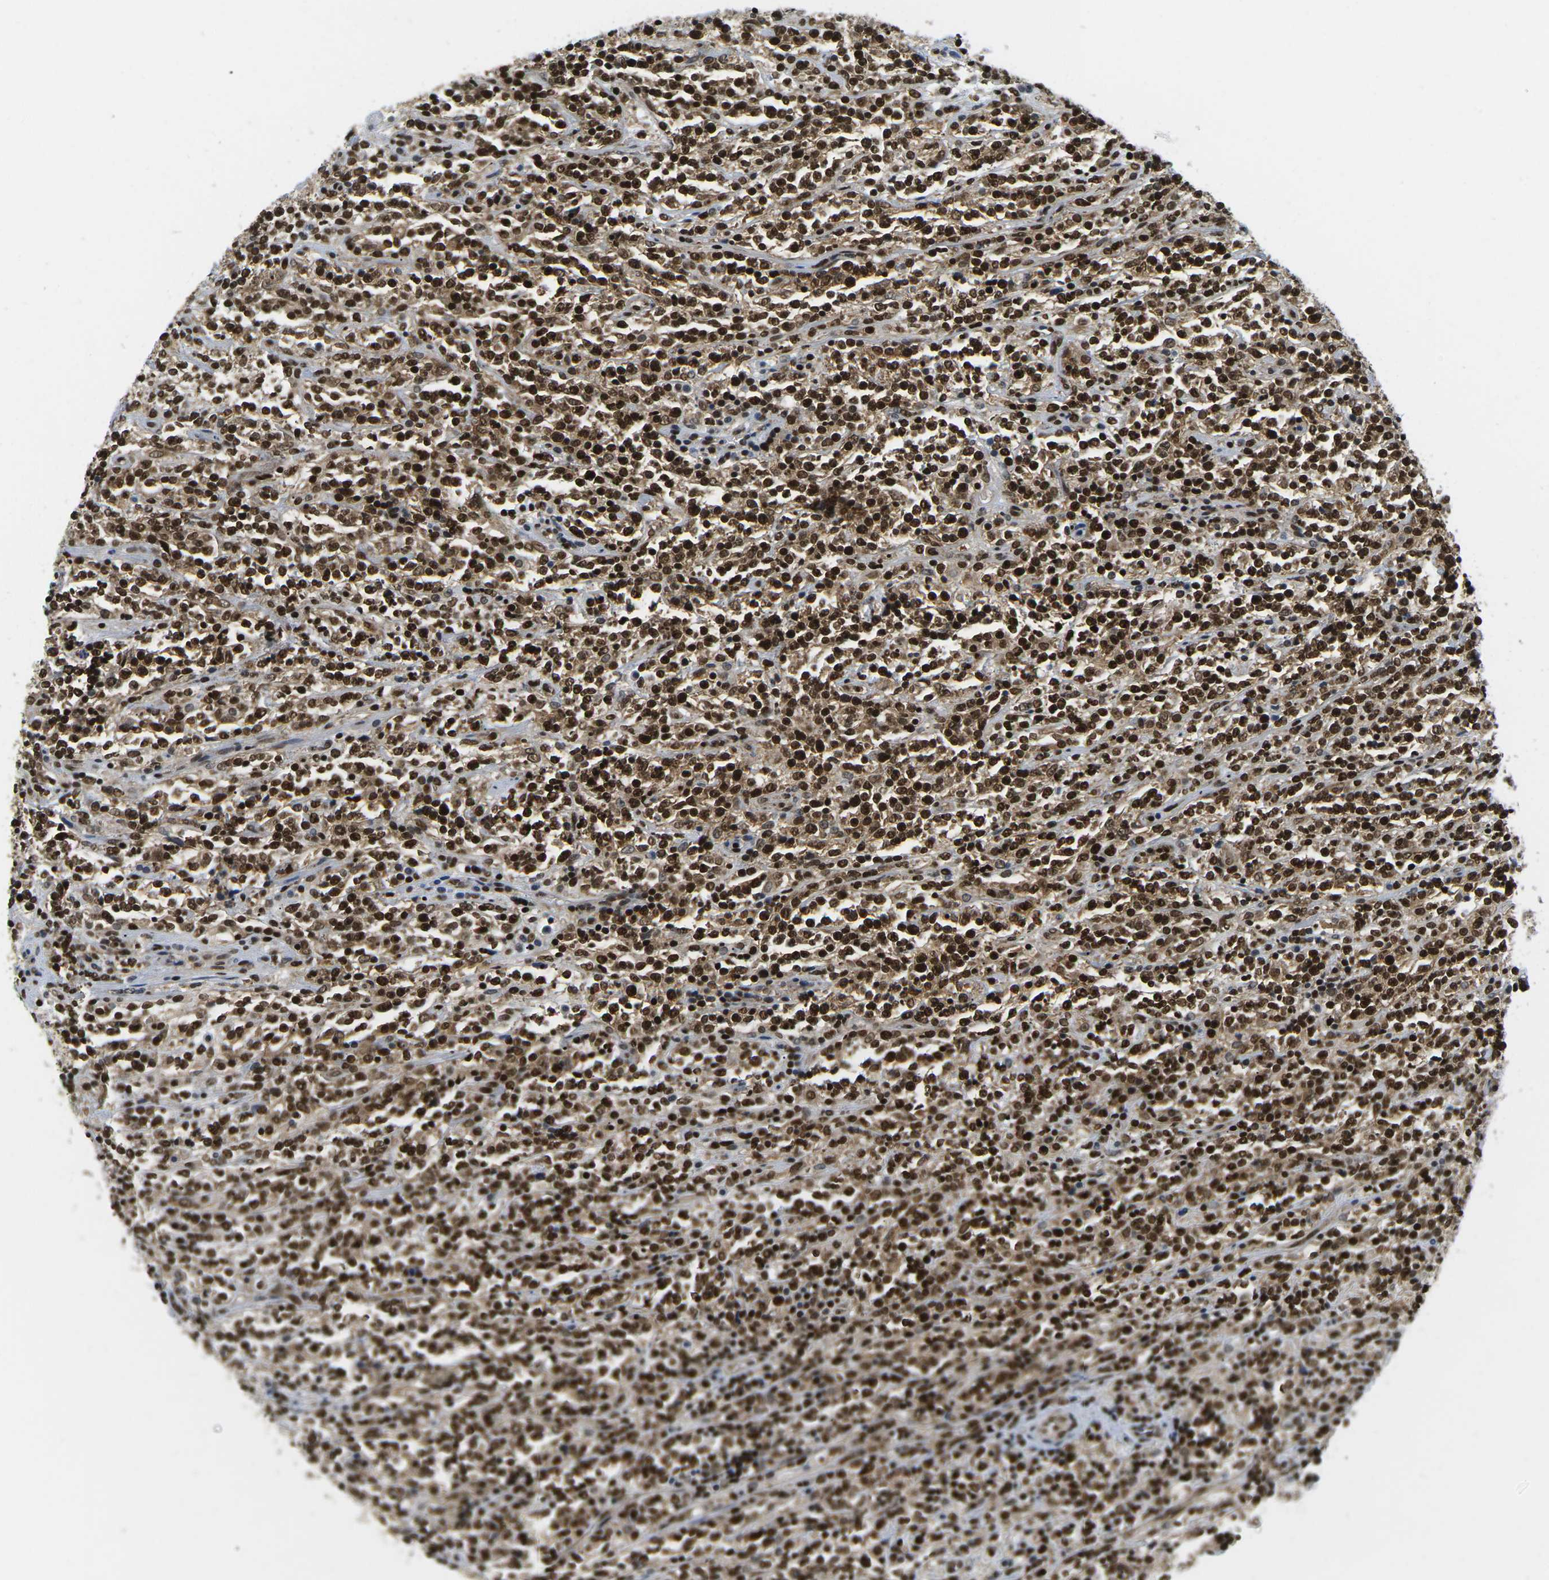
{"staining": {"intensity": "strong", "quantity": ">75%", "location": "cytoplasmic/membranous,nuclear"}, "tissue": "lymphoma", "cell_type": "Tumor cells", "image_type": "cancer", "snomed": [{"axis": "morphology", "description": "Malignant lymphoma, non-Hodgkin's type, High grade"}, {"axis": "topography", "description": "Soft tissue"}], "caption": "Immunohistochemical staining of human high-grade malignant lymphoma, non-Hodgkin's type reveals high levels of strong cytoplasmic/membranous and nuclear positivity in about >75% of tumor cells.", "gene": "CELF1", "patient": {"sex": "male", "age": 18}}